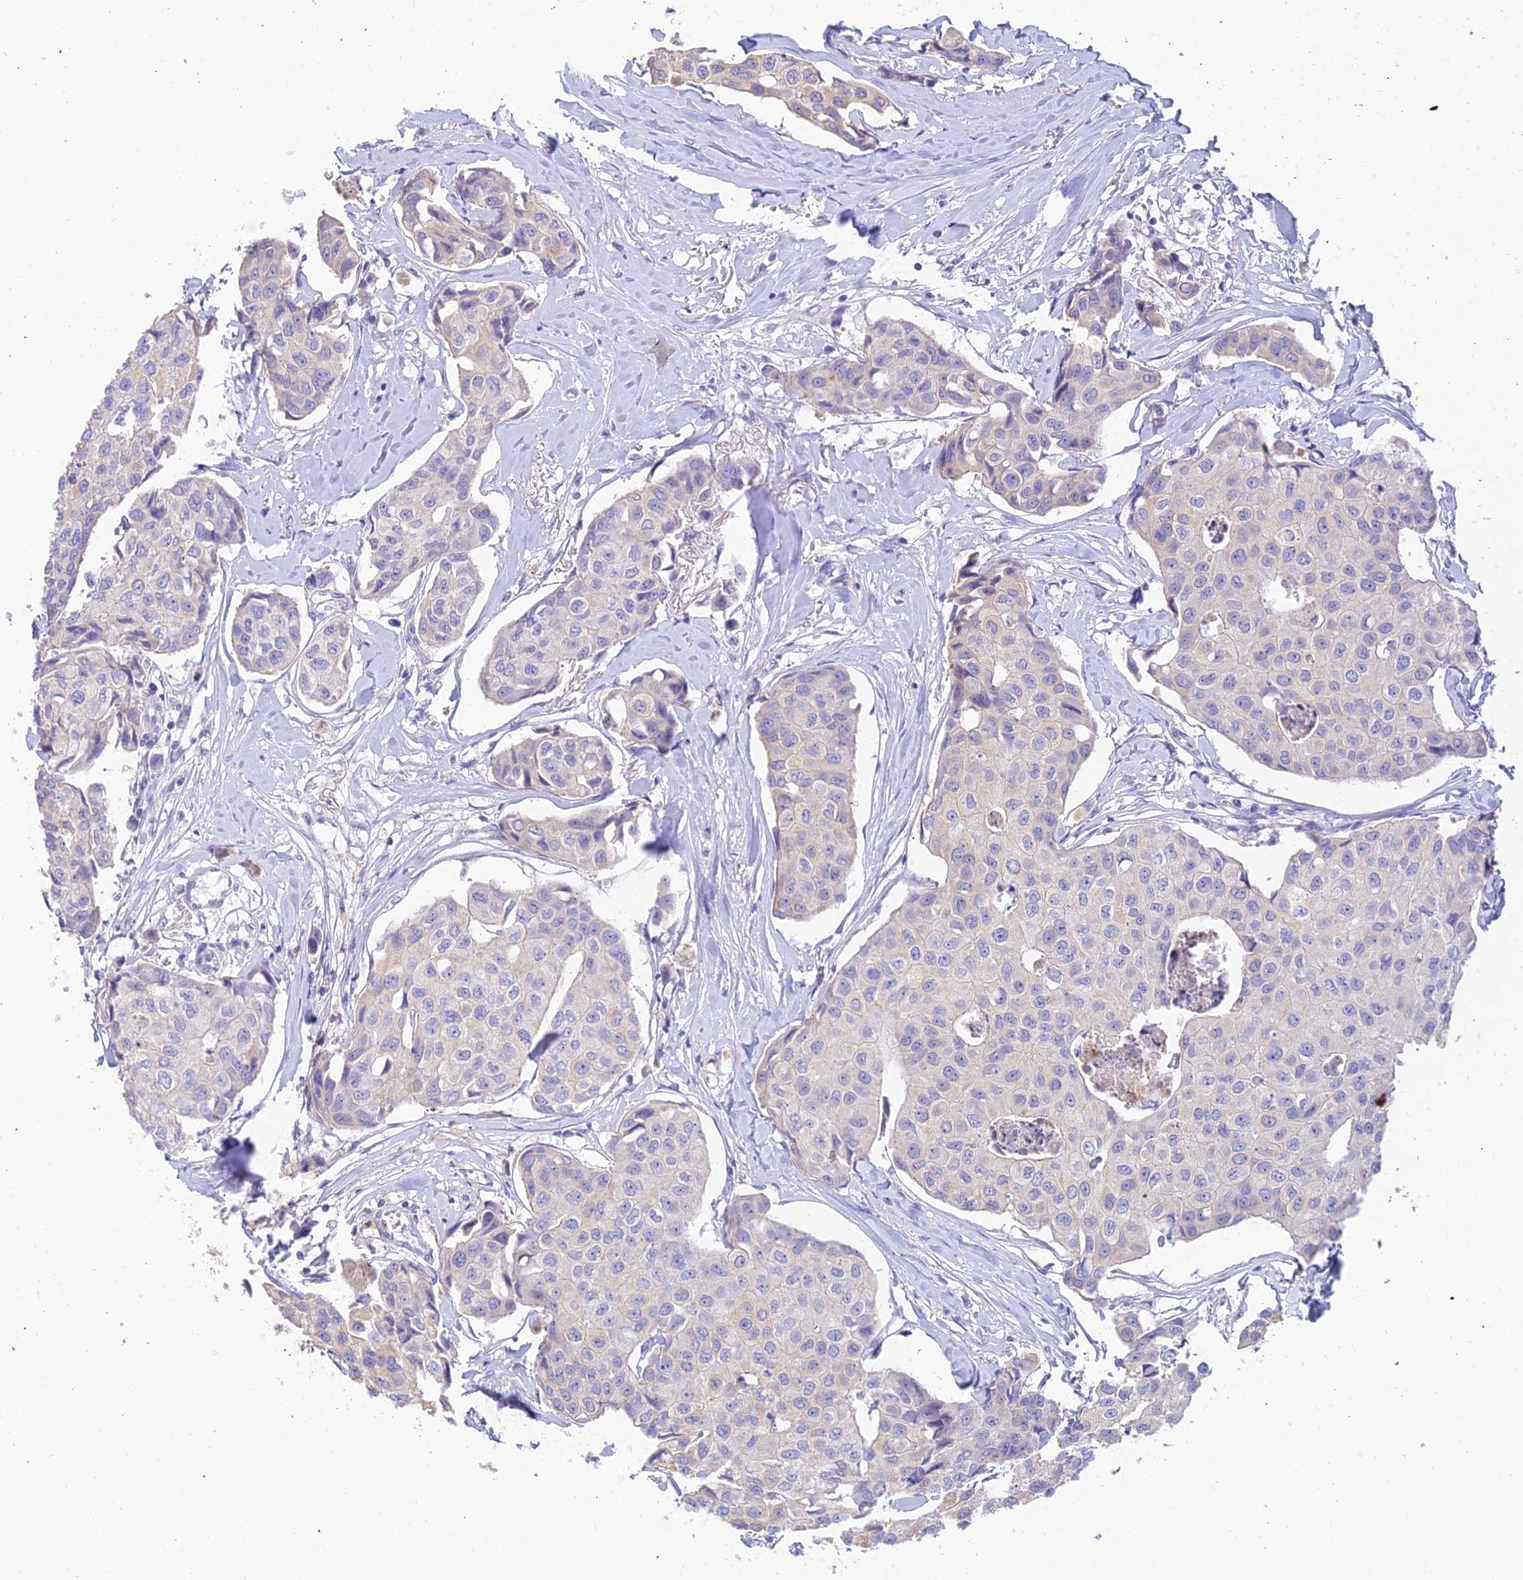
{"staining": {"intensity": "negative", "quantity": "none", "location": "none"}, "tissue": "breast cancer", "cell_type": "Tumor cells", "image_type": "cancer", "snomed": [{"axis": "morphology", "description": "Duct carcinoma"}, {"axis": "topography", "description": "Breast"}], "caption": "Human breast cancer stained for a protein using IHC exhibits no expression in tumor cells.", "gene": "INTS13", "patient": {"sex": "female", "age": 80}}